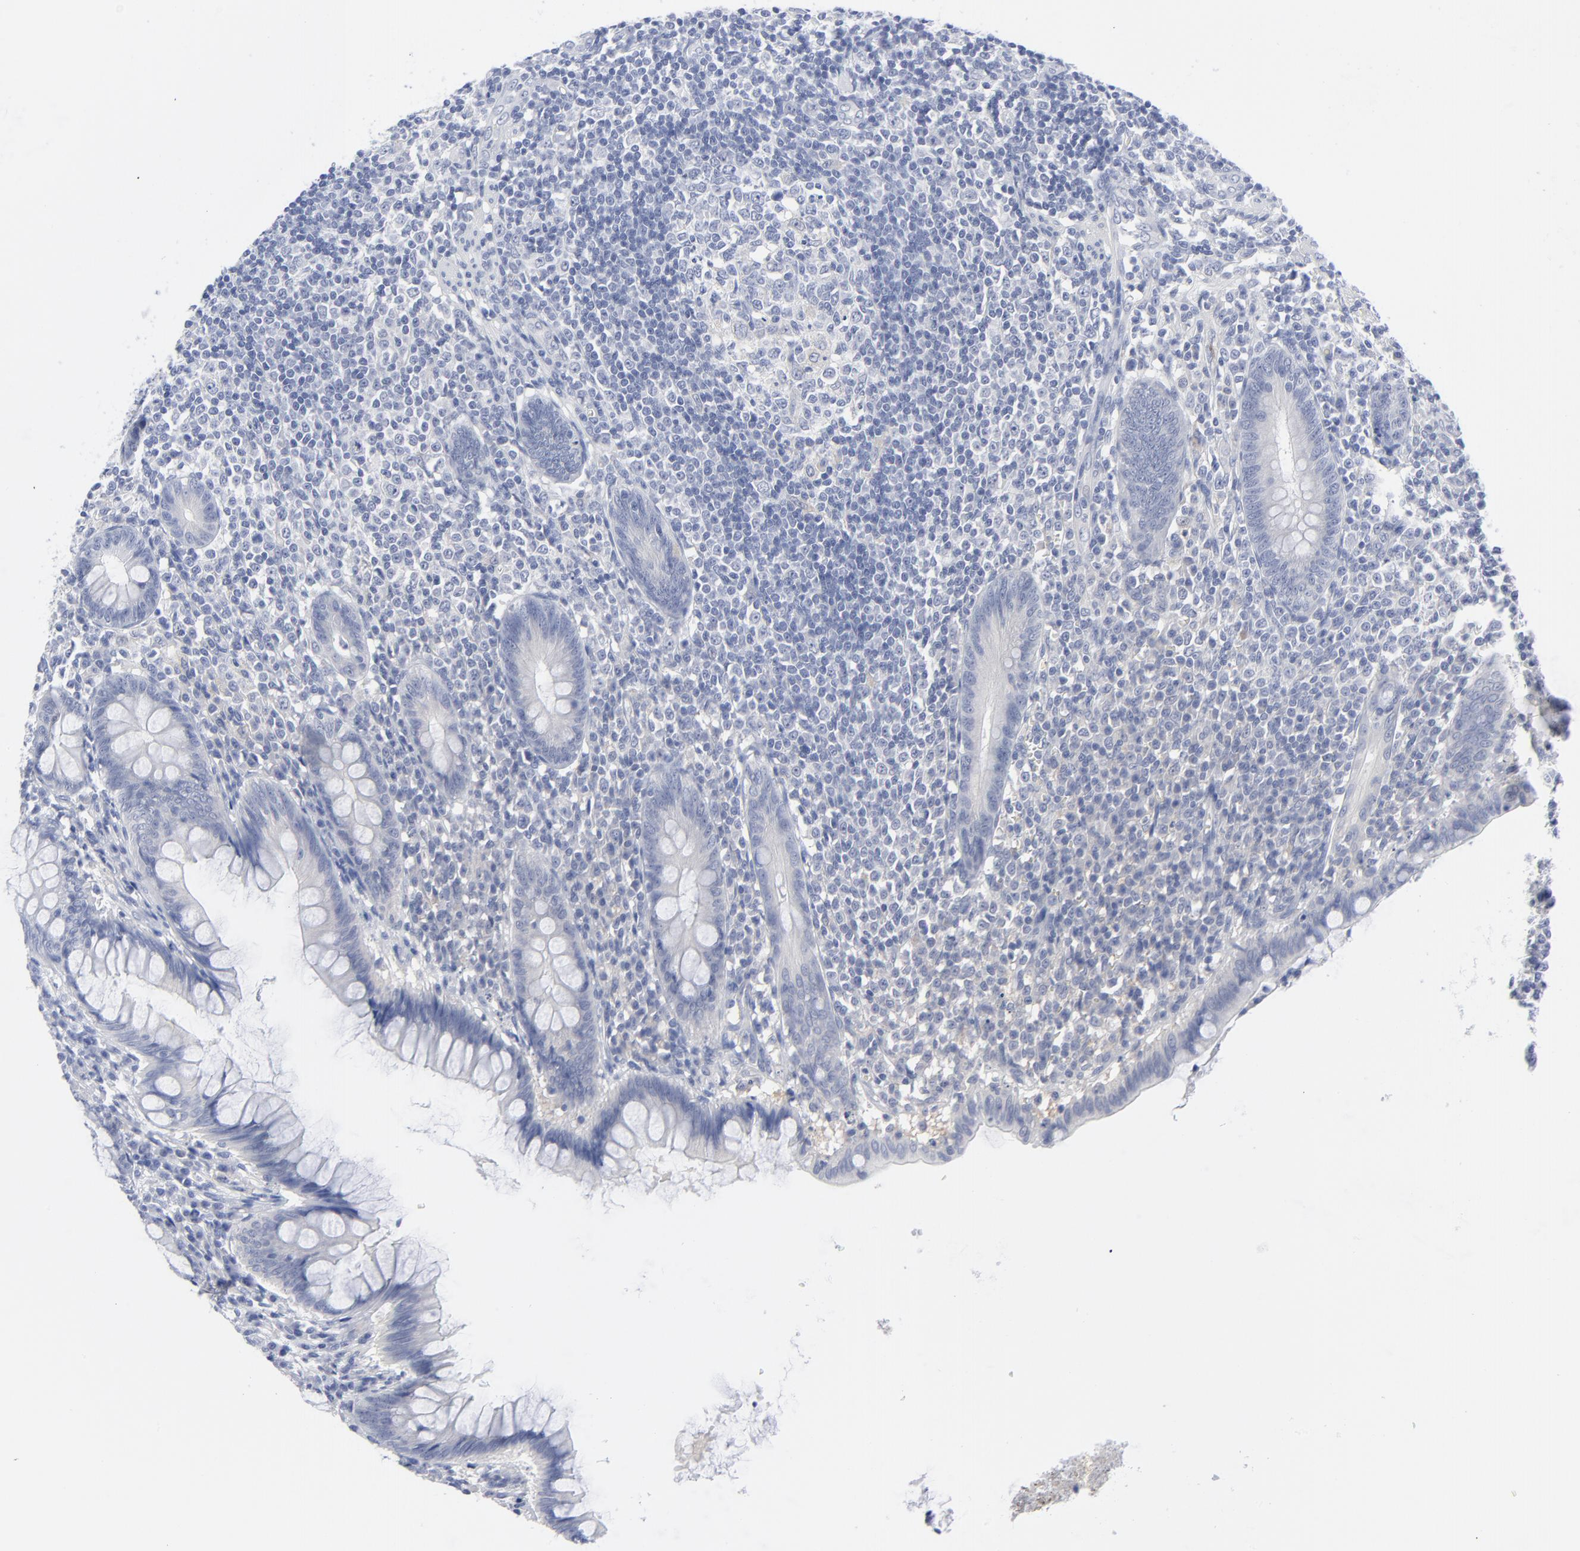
{"staining": {"intensity": "negative", "quantity": "none", "location": "none"}, "tissue": "appendix", "cell_type": "Glandular cells", "image_type": "normal", "snomed": [{"axis": "morphology", "description": "Normal tissue, NOS"}, {"axis": "topography", "description": "Appendix"}], "caption": "This is an IHC histopathology image of unremarkable human appendix. There is no staining in glandular cells.", "gene": "CLEC4G", "patient": {"sex": "female", "age": 66}}